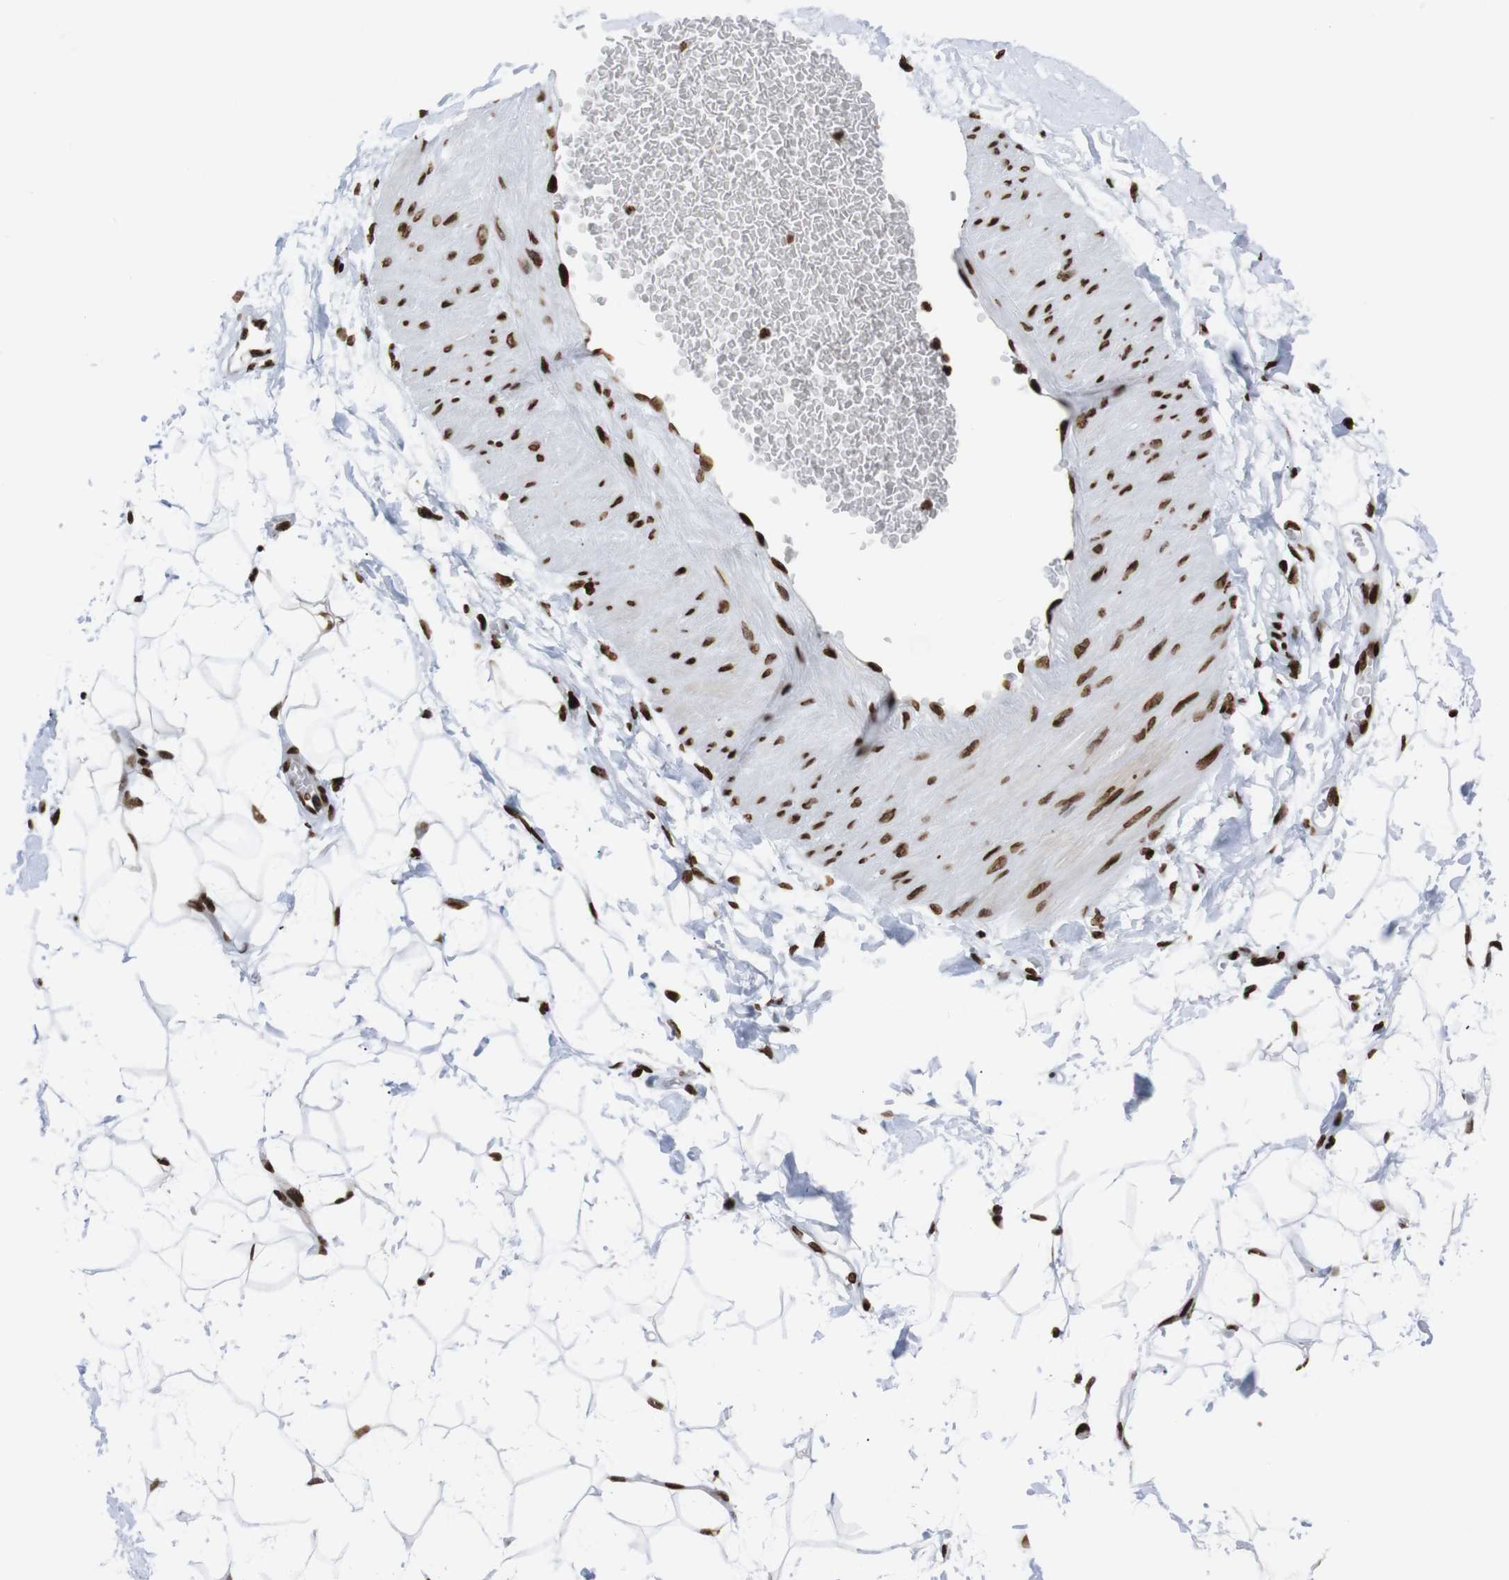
{"staining": {"intensity": "strong", "quantity": ">75%", "location": "nuclear"}, "tissue": "adipose tissue", "cell_type": "Adipocytes", "image_type": "normal", "snomed": [{"axis": "morphology", "description": "Normal tissue, NOS"}, {"axis": "topography", "description": "Soft tissue"}], "caption": "The histopathology image reveals staining of unremarkable adipose tissue, revealing strong nuclear protein positivity (brown color) within adipocytes.", "gene": "H1", "patient": {"sex": "male", "age": 72}}